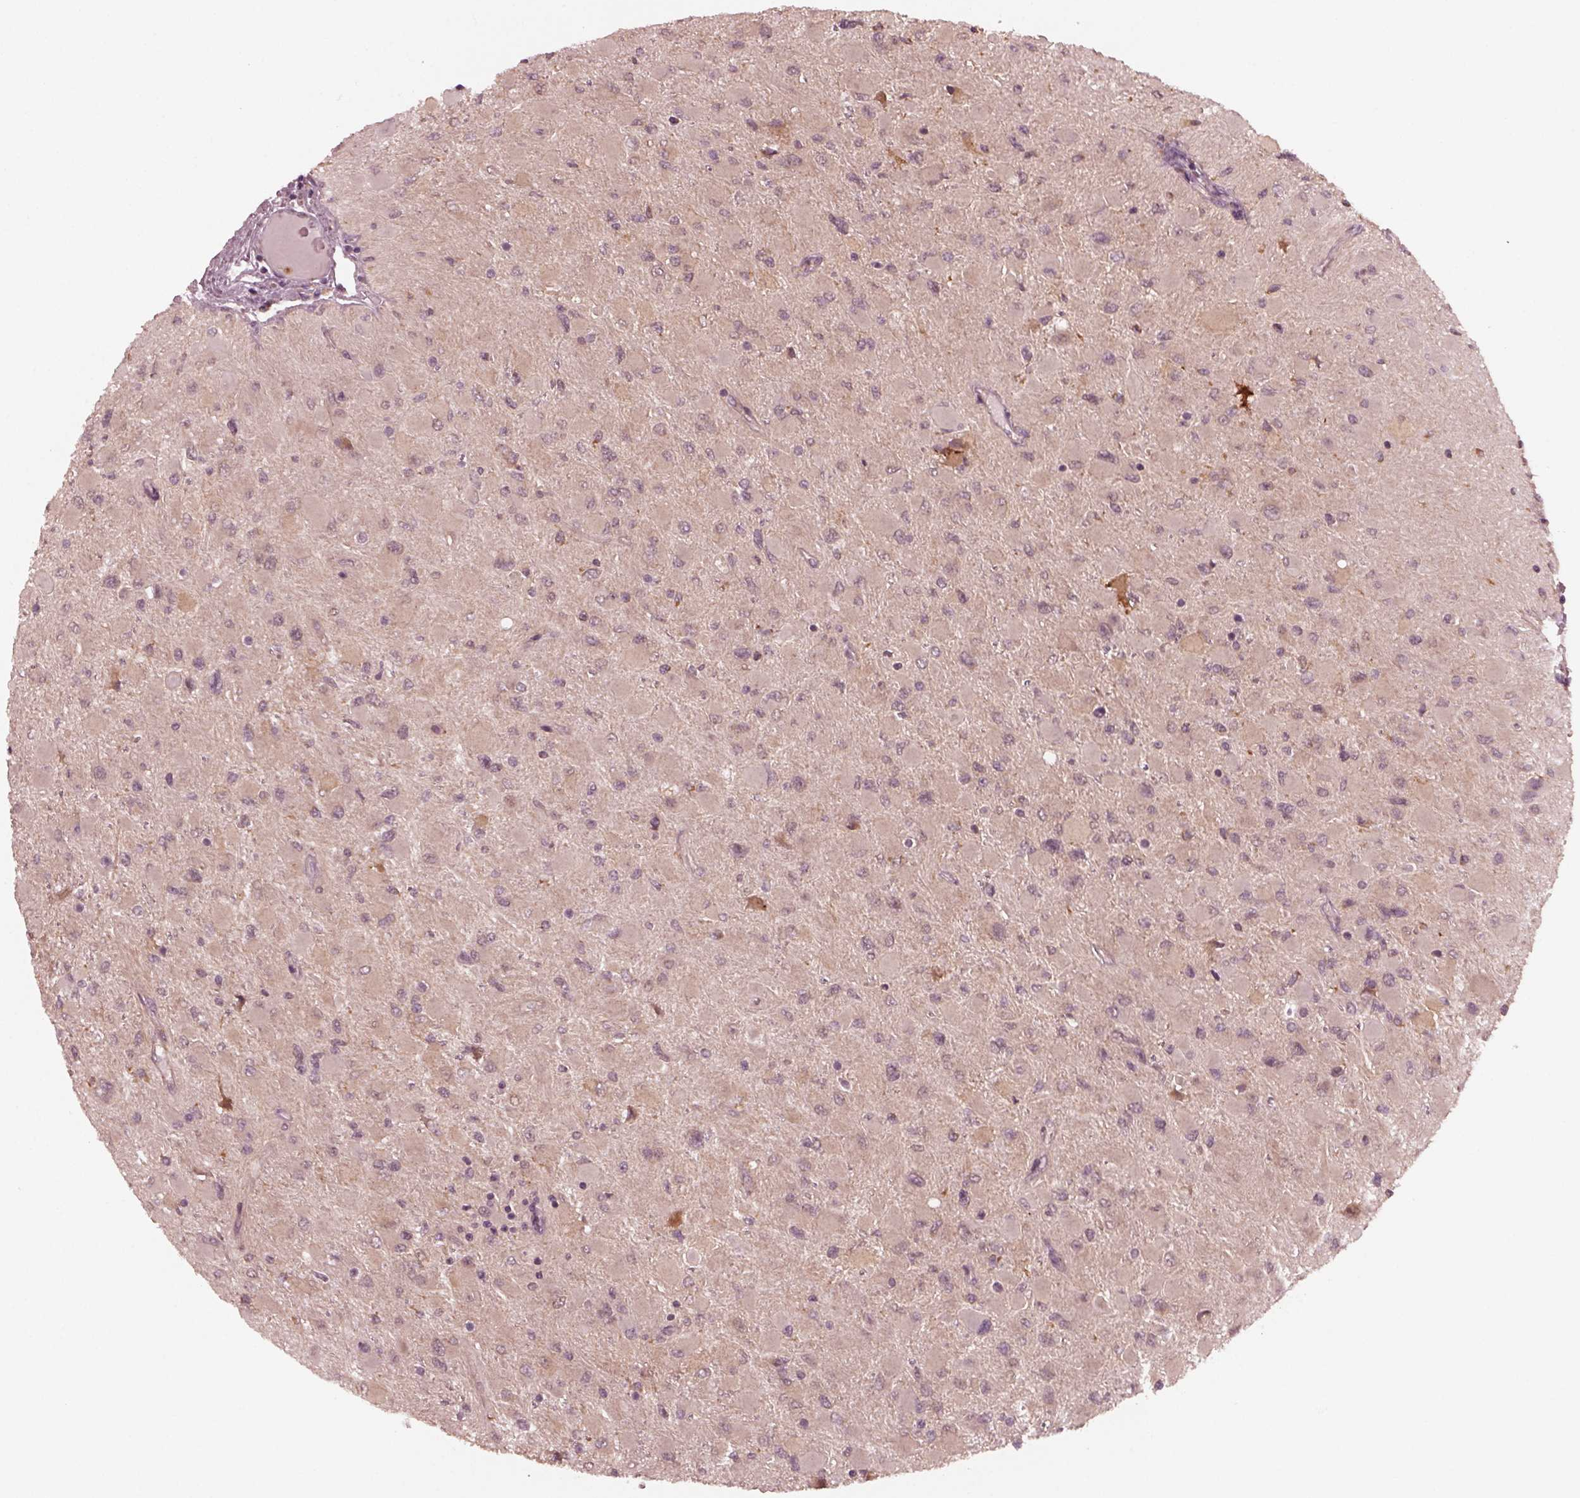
{"staining": {"intensity": "weak", "quantity": ">75%", "location": "cytoplasmic/membranous"}, "tissue": "glioma", "cell_type": "Tumor cells", "image_type": "cancer", "snomed": [{"axis": "morphology", "description": "Glioma, malignant, High grade"}, {"axis": "topography", "description": "Cerebral cortex"}], "caption": "Tumor cells exhibit weak cytoplasmic/membranous staining in approximately >75% of cells in glioma.", "gene": "FAF2", "patient": {"sex": "female", "age": 36}}